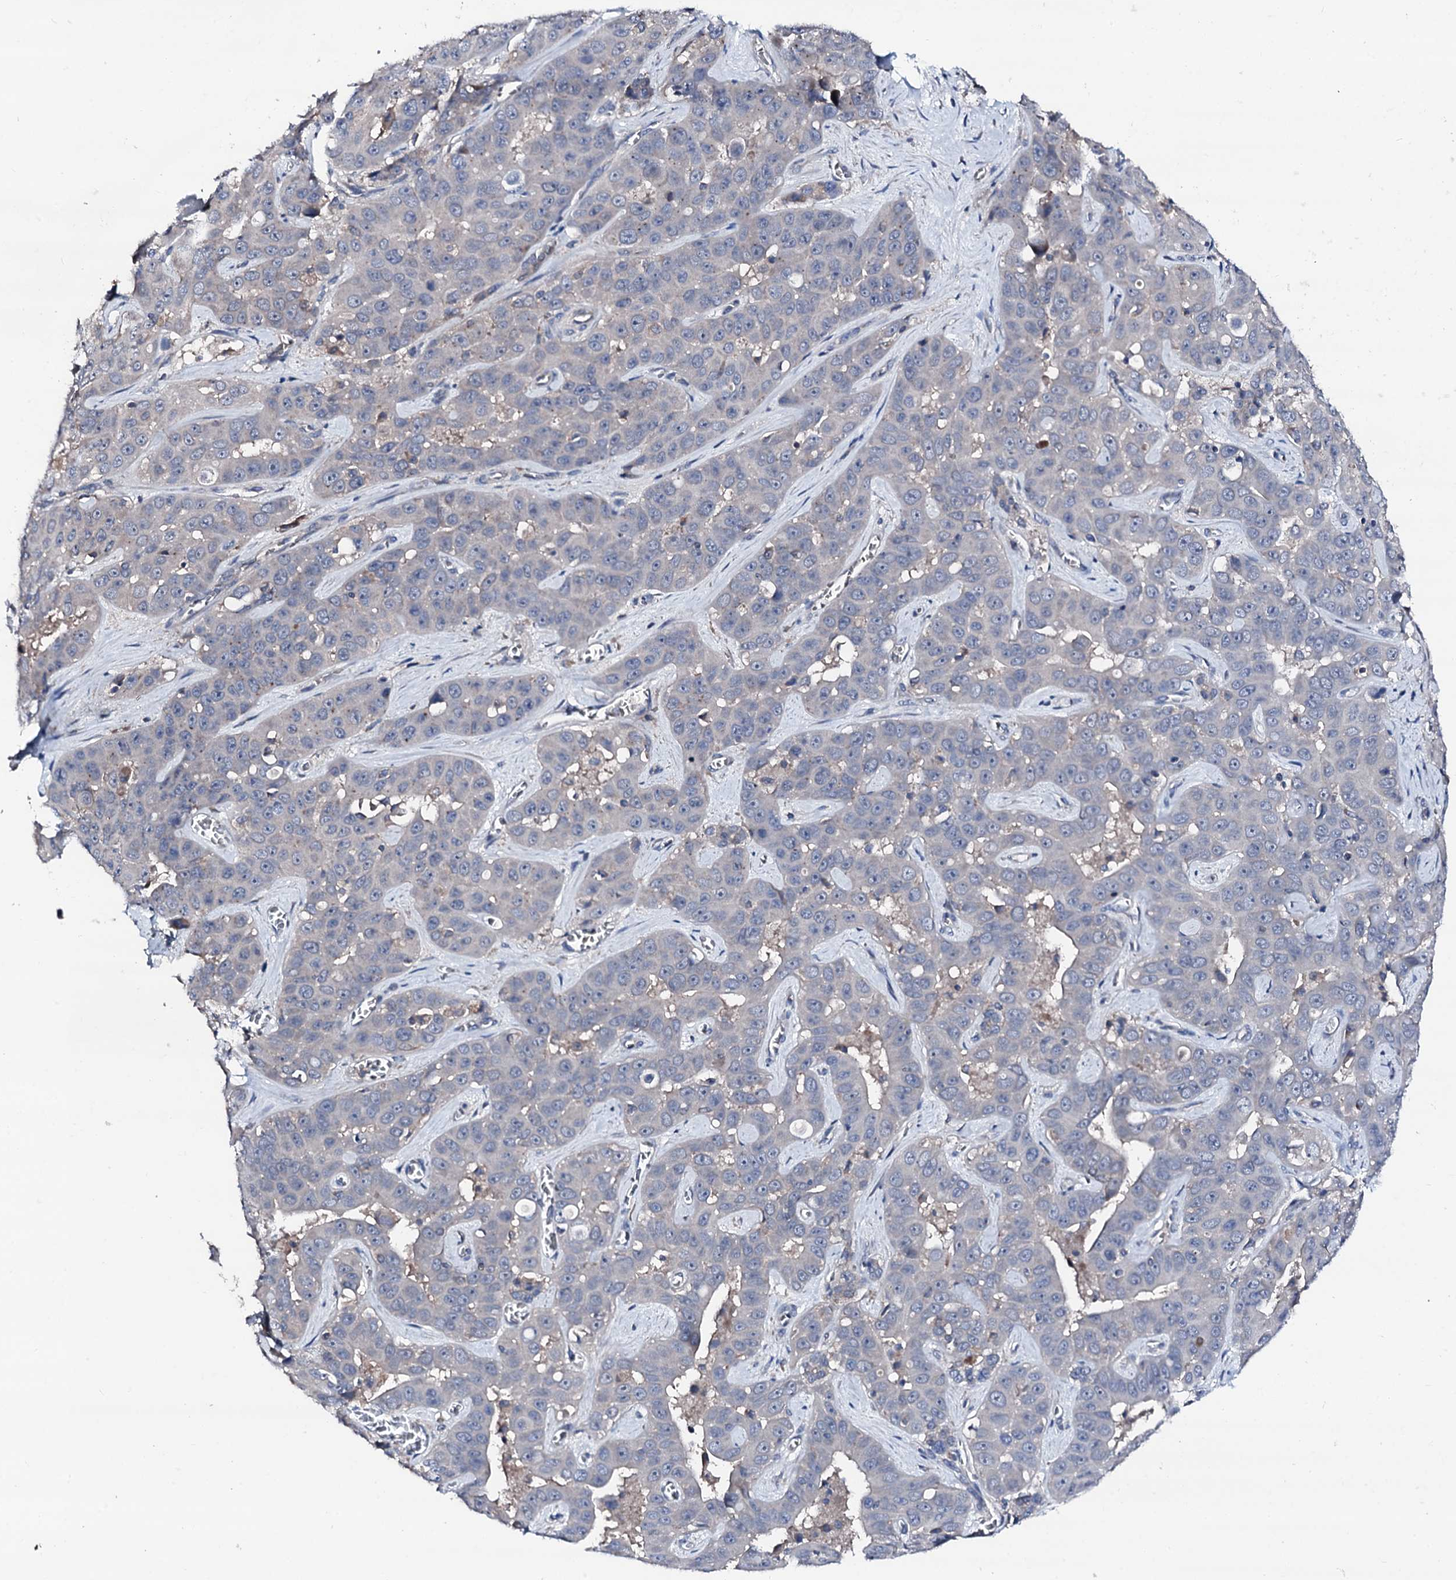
{"staining": {"intensity": "negative", "quantity": "none", "location": "none"}, "tissue": "liver cancer", "cell_type": "Tumor cells", "image_type": "cancer", "snomed": [{"axis": "morphology", "description": "Cholangiocarcinoma"}, {"axis": "topography", "description": "Liver"}], "caption": "Immunohistochemistry image of liver cancer stained for a protein (brown), which reveals no staining in tumor cells.", "gene": "TRAFD1", "patient": {"sex": "female", "age": 52}}